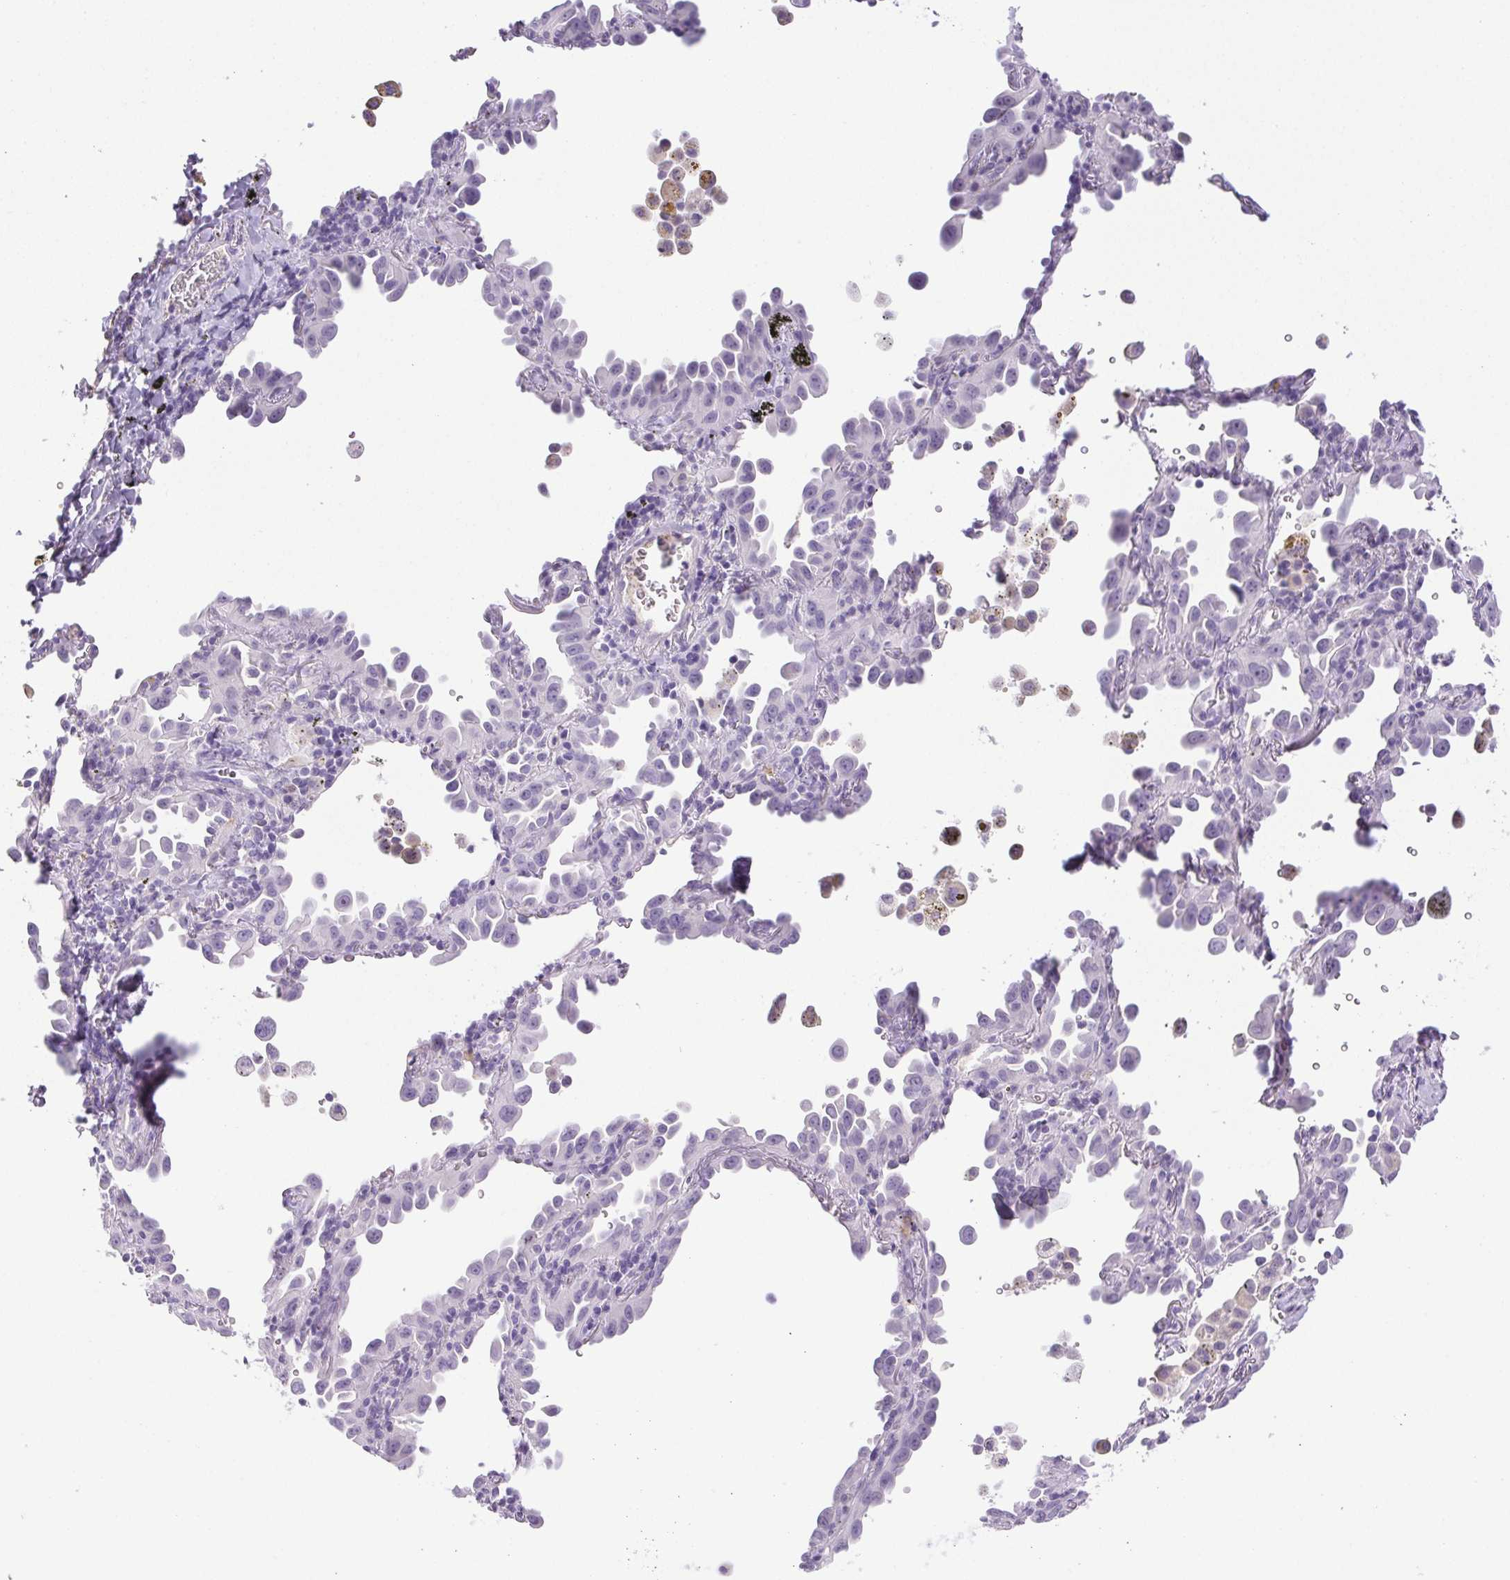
{"staining": {"intensity": "negative", "quantity": "none", "location": "none"}, "tissue": "lung cancer", "cell_type": "Tumor cells", "image_type": "cancer", "snomed": [{"axis": "morphology", "description": "Adenocarcinoma, NOS"}, {"axis": "topography", "description": "Lung"}], "caption": "Immunohistochemistry of lung adenocarcinoma displays no positivity in tumor cells.", "gene": "PAPPA2", "patient": {"sex": "male", "age": 68}}